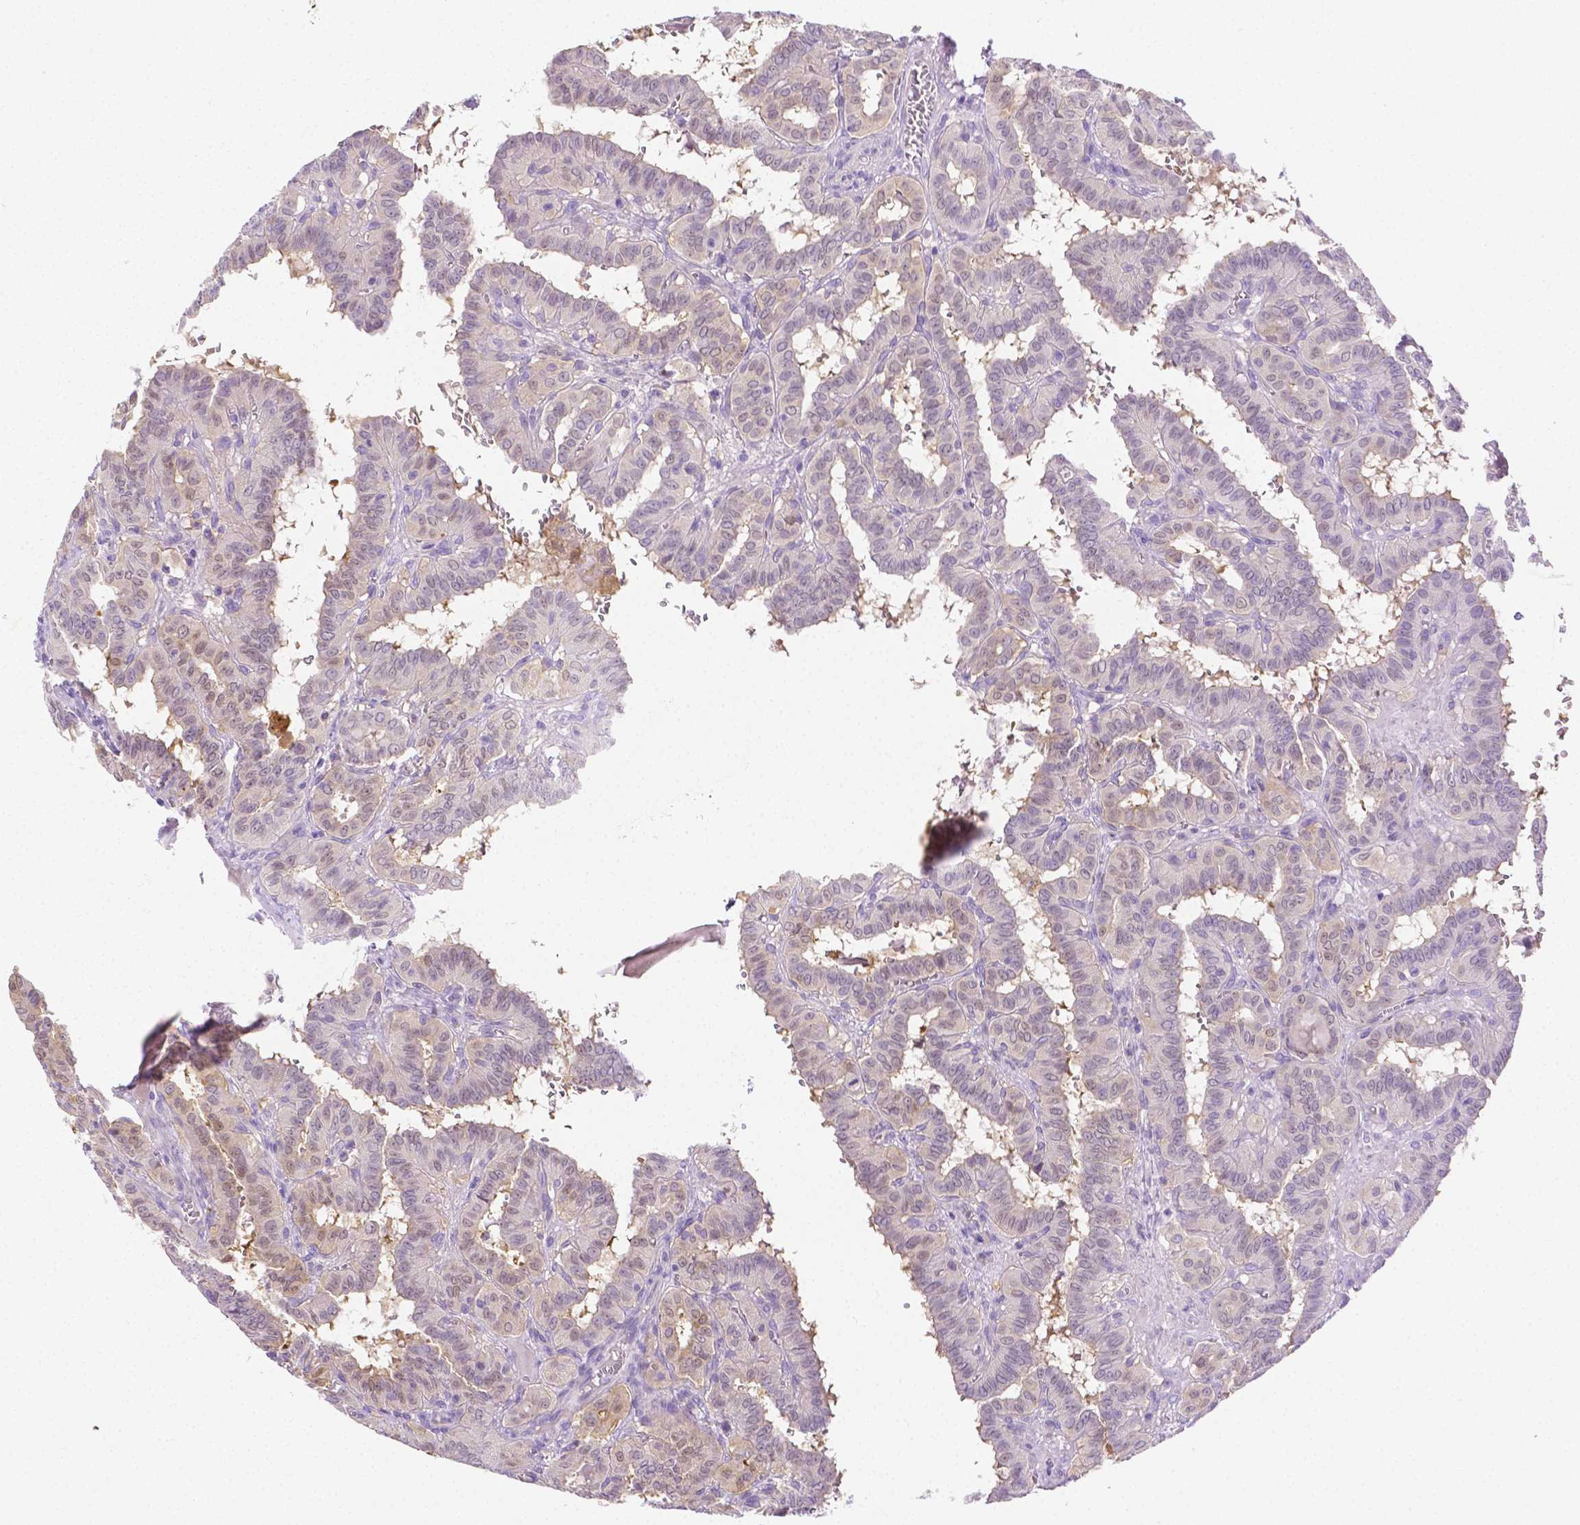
{"staining": {"intensity": "negative", "quantity": "none", "location": "none"}, "tissue": "thyroid cancer", "cell_type": "Tumor cells", "image_type": "cancer", "snomed": [{"axis": "morphology", "description": "Papillary adenocarcinoma, NOS"}, {"axis": "topography", "description": "Thyroid gland"}], "caption": "Histopathology image shows no significant protein expression in tumor cells of thyroid papillary adenocarcinoma.", "gene": "NXPH2", "patient": {"sex": "female", "age": 21}}